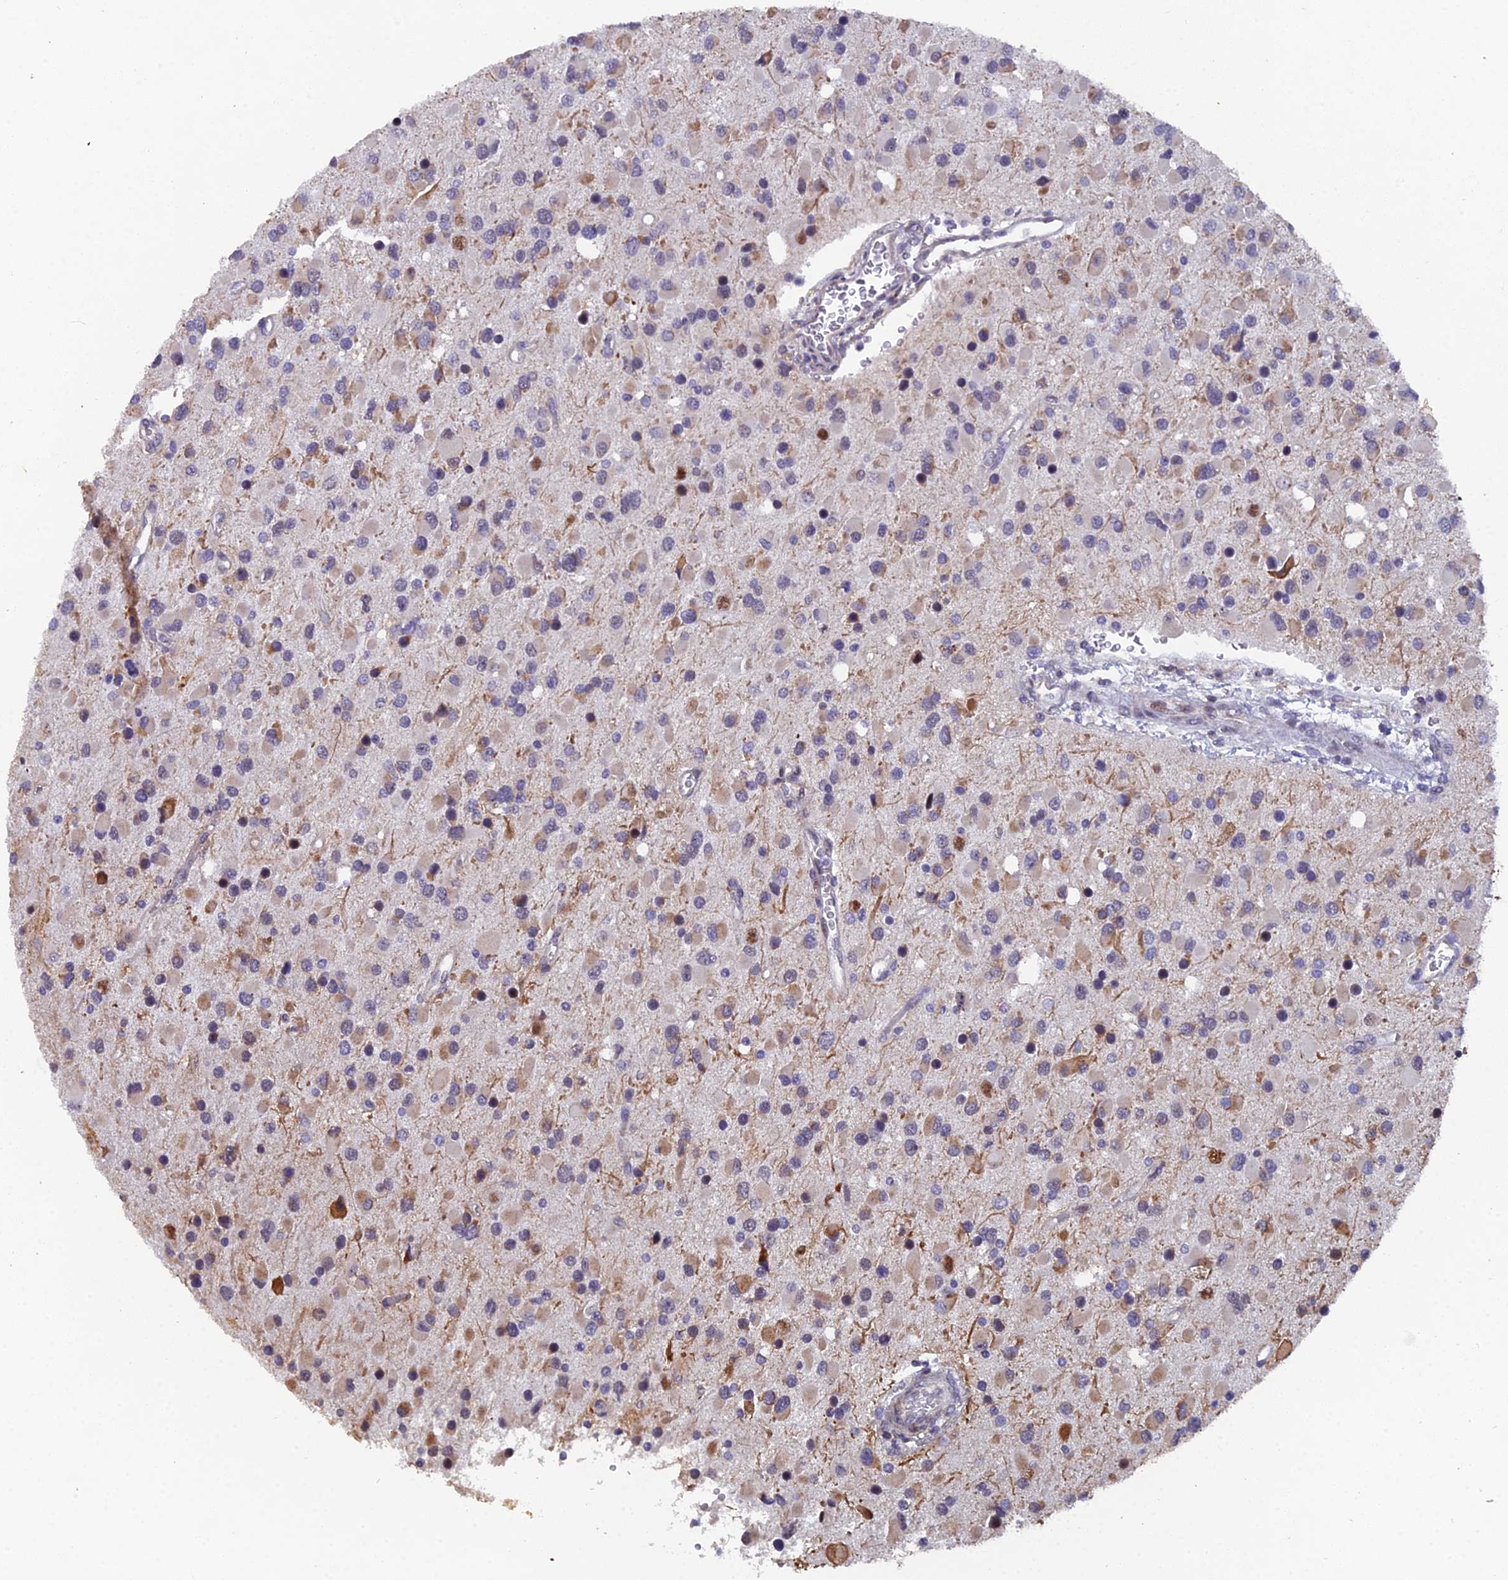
{"staining": {"intensity": "weak", "quantity": "25%-75%", "location": "cytoplasmic/membranous"}, "tissue": "glioma", "cell_type": "Tumor cells", "image_type": "cancer", "snomed": [{"axis": "morphology", "description": "Glioma, malignant, High grade"}, {"axis": "topography", "description": "Brain"}], "caption": "Protein staining of high-grade glioma (malignant) tissue shows weak cytoplasmic/membranous positivity in approximately 25%-75% of tumor cells. The staining is performed using DAB (3,3'-diaminobenzidine) brown chromogen to label protein expression. The nuclei are counter-stained blue using hematoxylin.", "gene": "XKR9", "patient": {"sex": "male", "age": 53}}